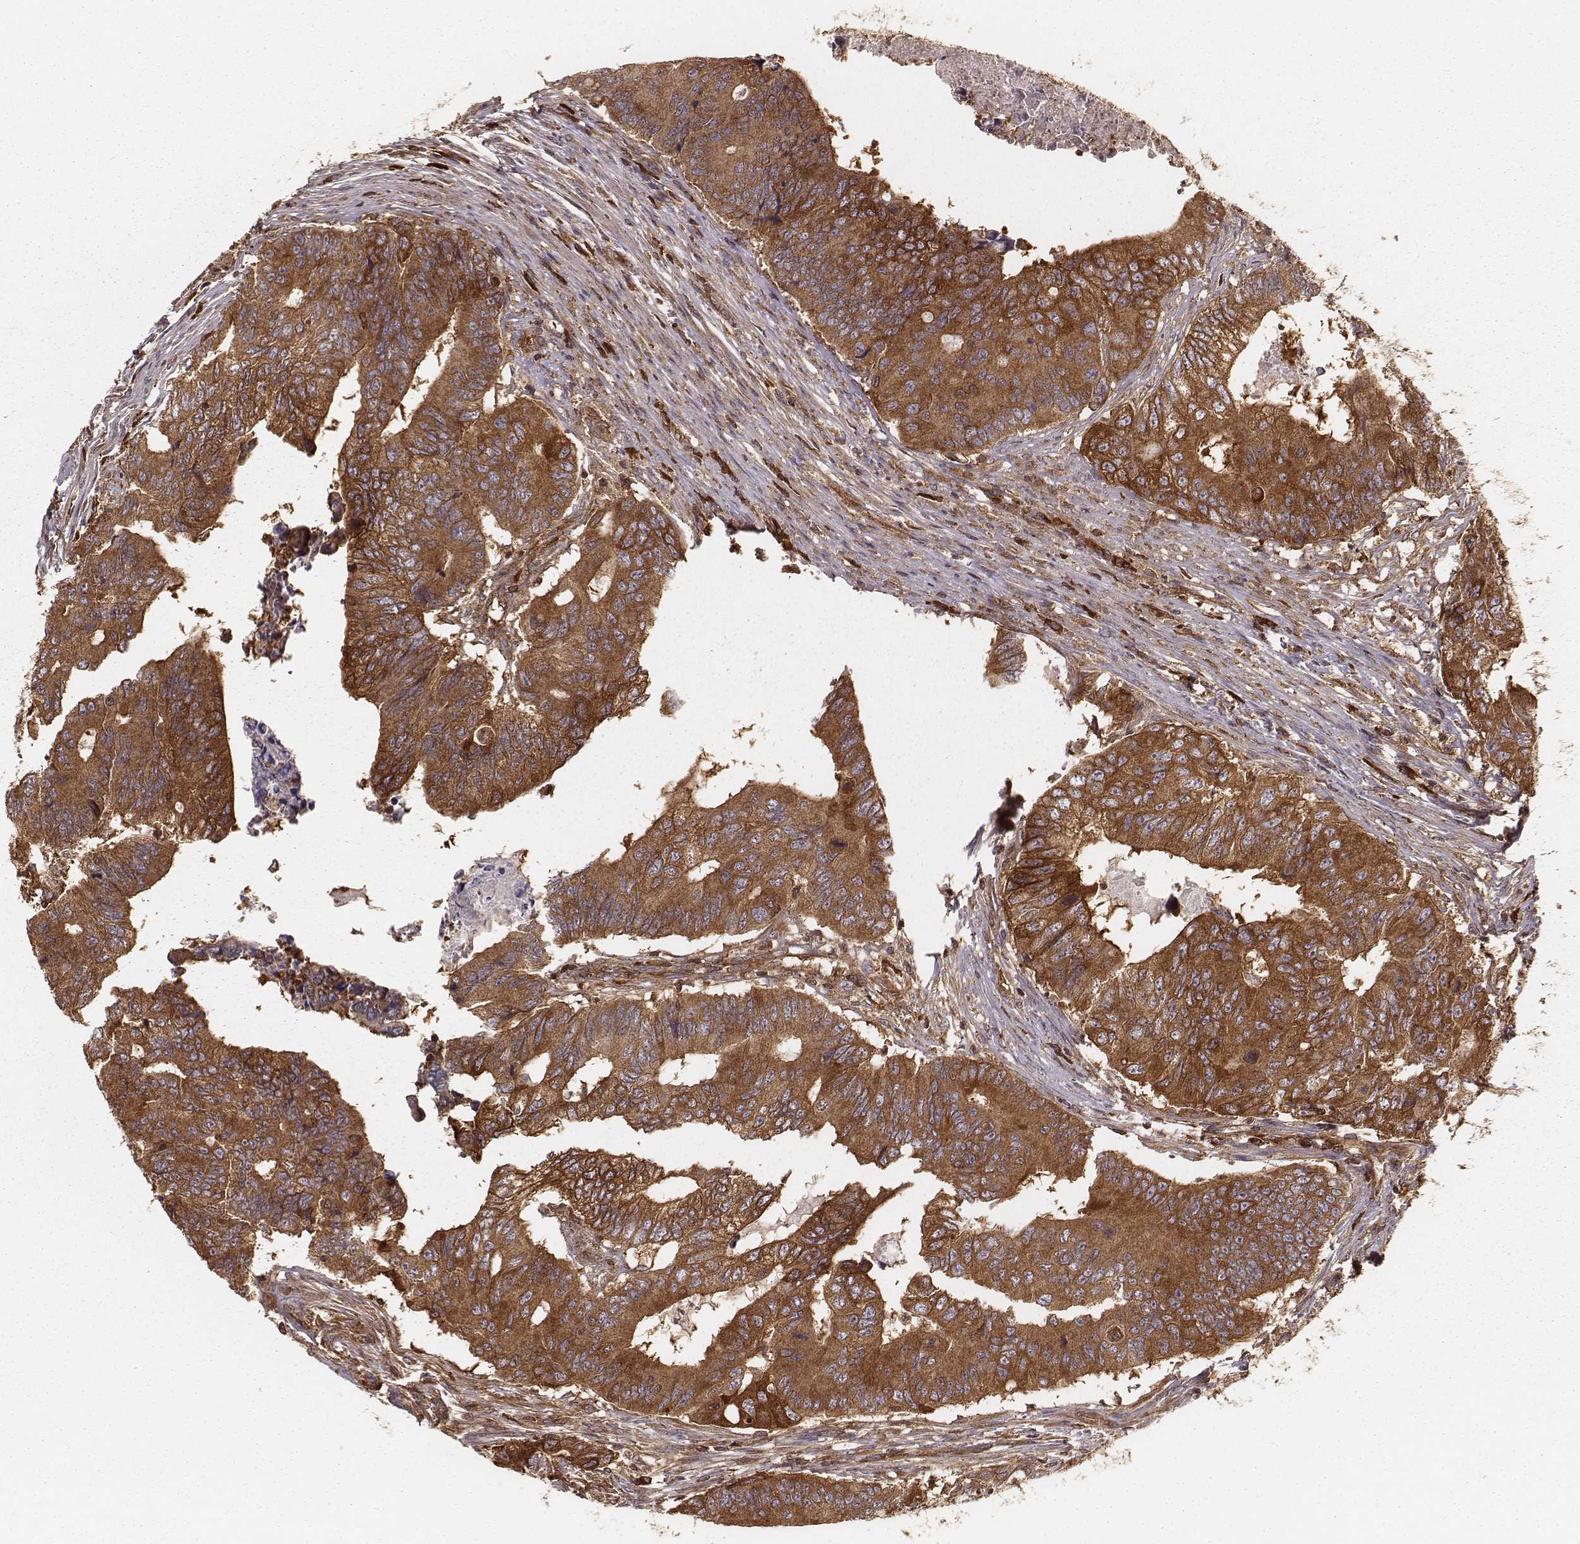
{"staining": {"intensity": "moderate", "quantity": ">75%", "location": "cytoplasmic/membranous"}, "tissue": "colorectal cancer", "cell_type": "Tumor cells", "image_type": "cancer", "snomed": [{"axis": "morphology", "description": "Adenocarcinoma, NOS"}, {"axis": "topography", "description": "Colon"}], "caption": "There is medium levels of moderate cytoplasmic/membranous expression in tumor cells of colorectal adenocarcinoma, as demonstrated by immunohistochemical staining (brown color).", "gene": "CARS1", "patient": {"sex": "male", "age": 53}}